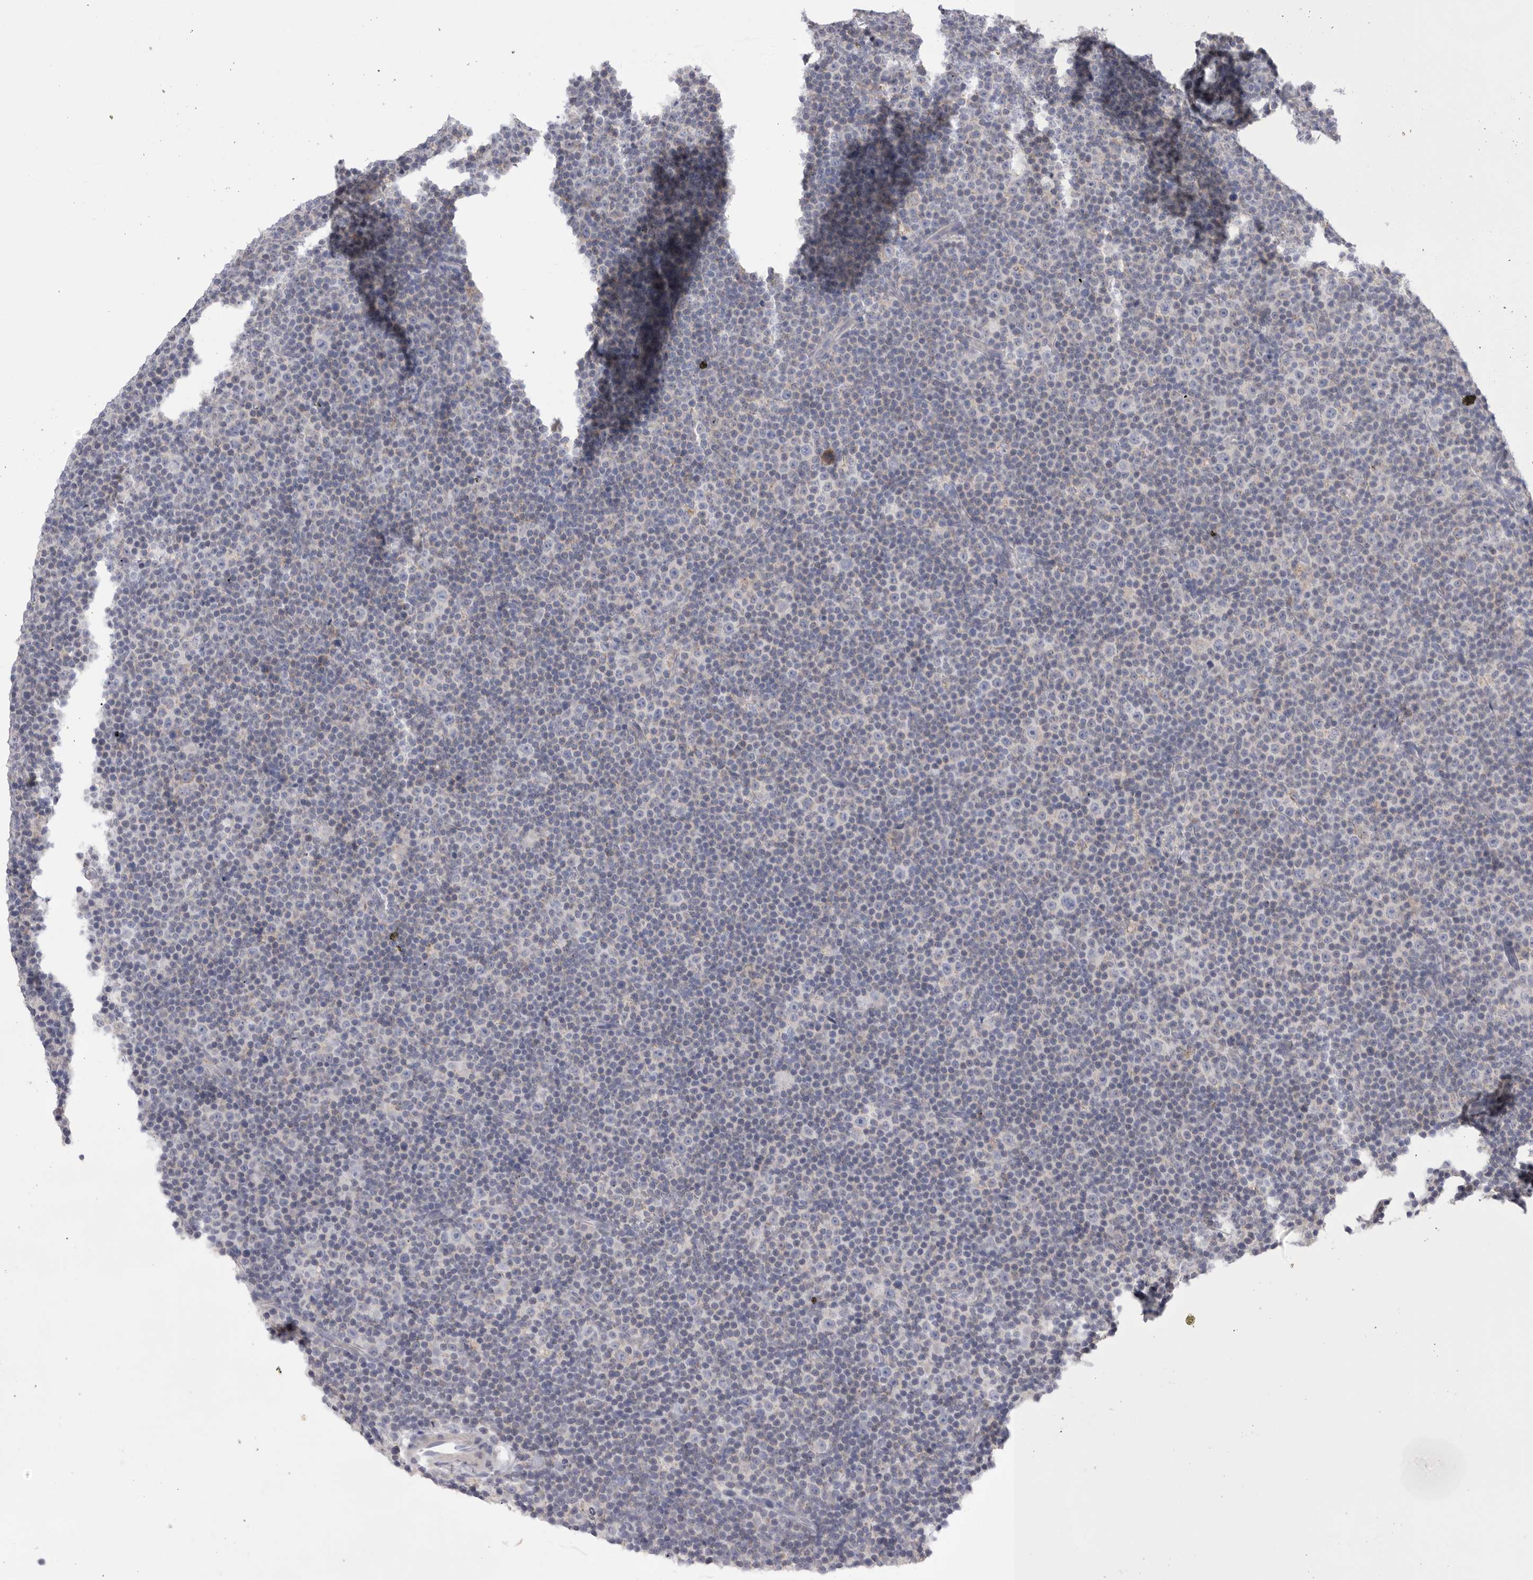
{"staining": {"intensity": "negative", "quantity": "none", "location": "none"}, "tissue": "lymphoma", "cell_type": "Tumor cells", "image_type": "cancer", "snomed": [{"axis": "morphology", "description": "Malignant lymphoma, non-Hodgkin's type, Low grade"}, {"axis": "topography", "description": "Lymph node"}], "caption": "Immunohistochemistry (IHC) of human malignant lymphoma, non-Hodgkin's type (low-grade) displays no positivity in tumor cells. Brightfield microscopy of immunohistochemistry stained with DAB (3,3'-diaminobenzidine) (brown) and hematoxylin (blue), captured at high magnification.", "gene": "CCDC126", "patient": {"sex": "female", "age": 67}}